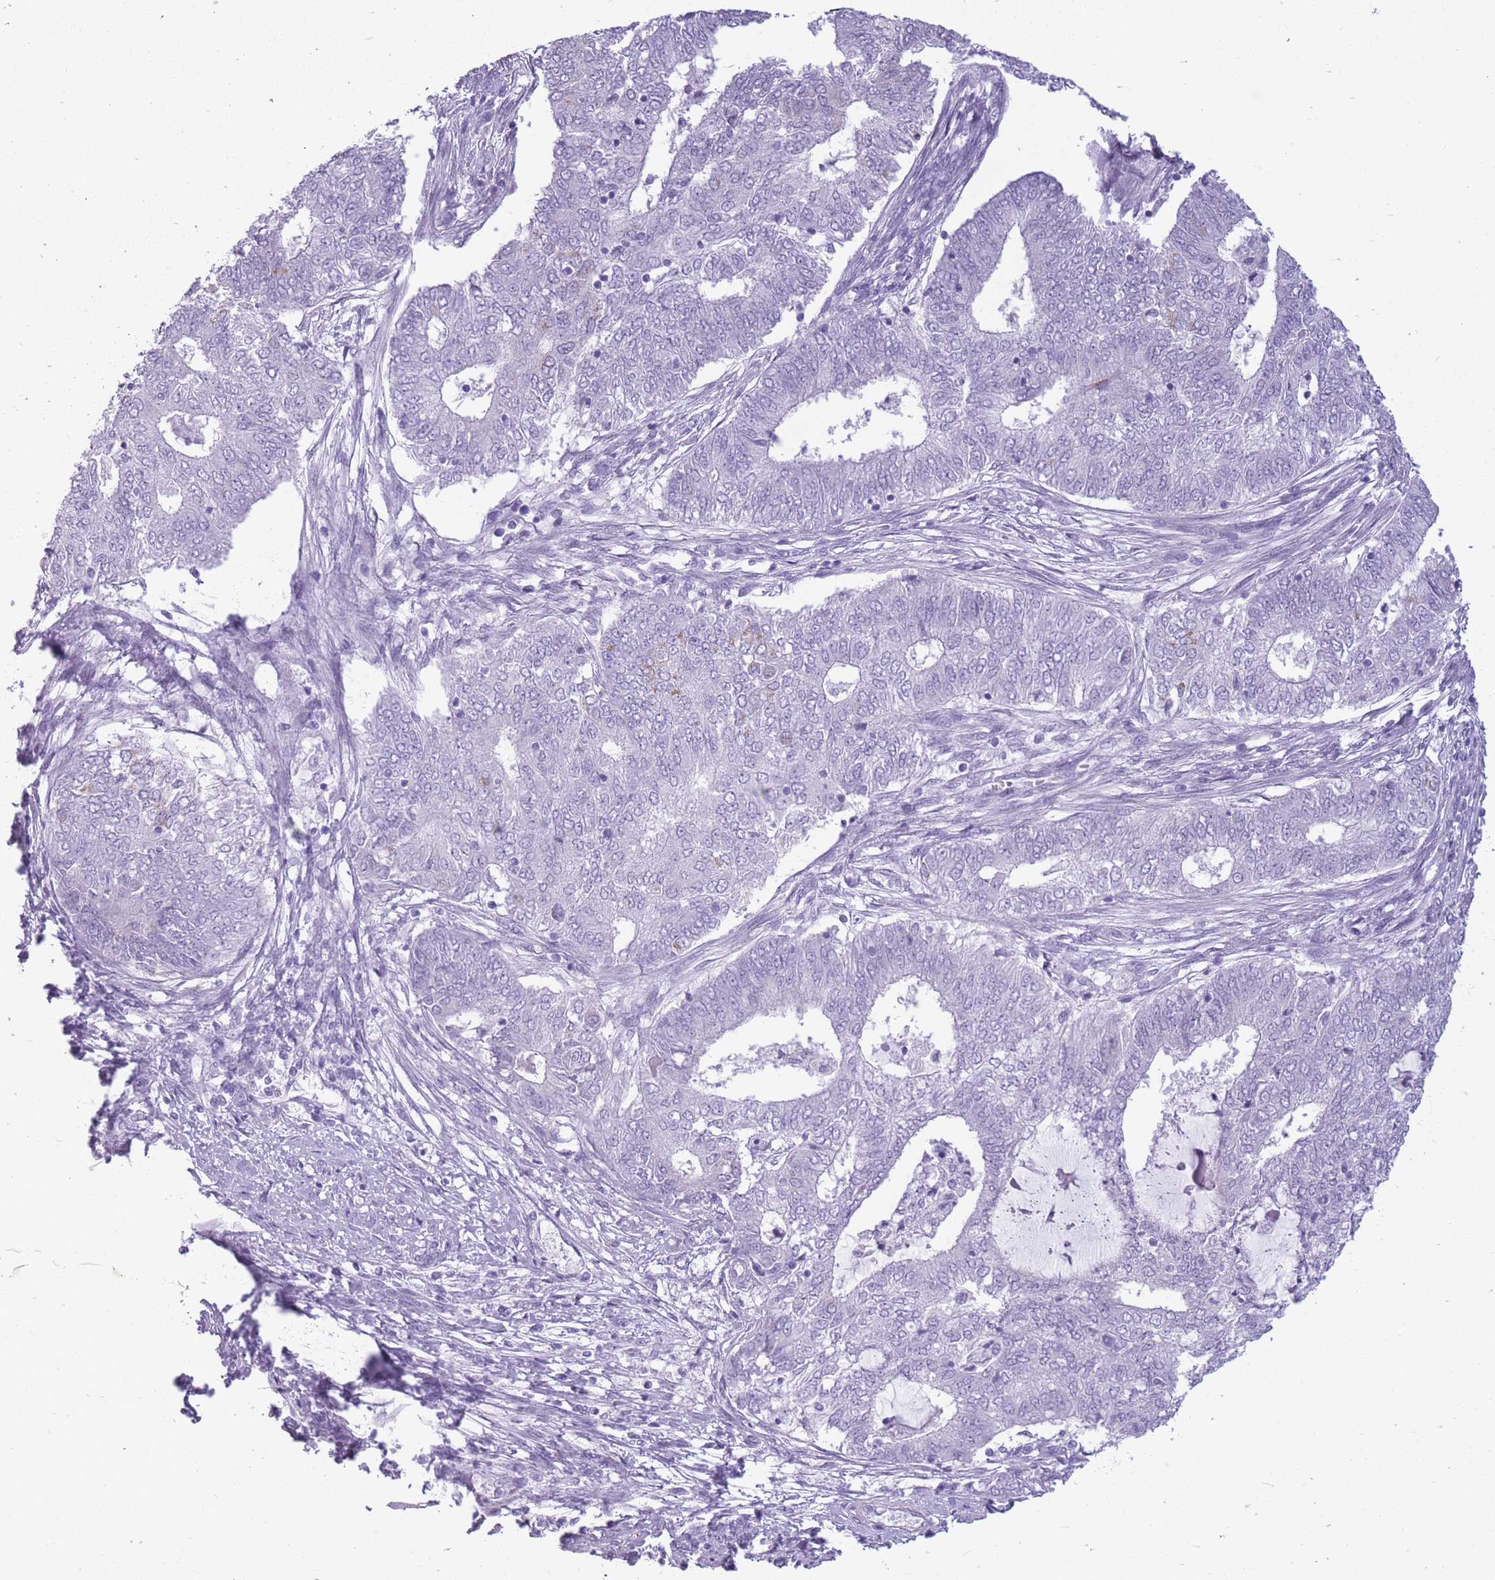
{"staining": {"intensity": "negative", "quantity": "none", "location": "none"}, "tissue": "endometrial cancer", "cell_type": "Tumor cells", "image_type": "cancer", "snomed": [{"axis": "morphology", "description": "Adenocarcinoma, NOS"}, {"axis": "topography", "description": "Endometrium"}], "caption": "The micrograph displays no staining of tumor cells in endometrial cancer. (DAB (3,3'-diaminobenzidine) immunohistochemistry (IHC) visualized using brightfield microscopy, high magnification).", "gene": "GOLGA6D", "patient": {"sex": "female", "age": 62}}